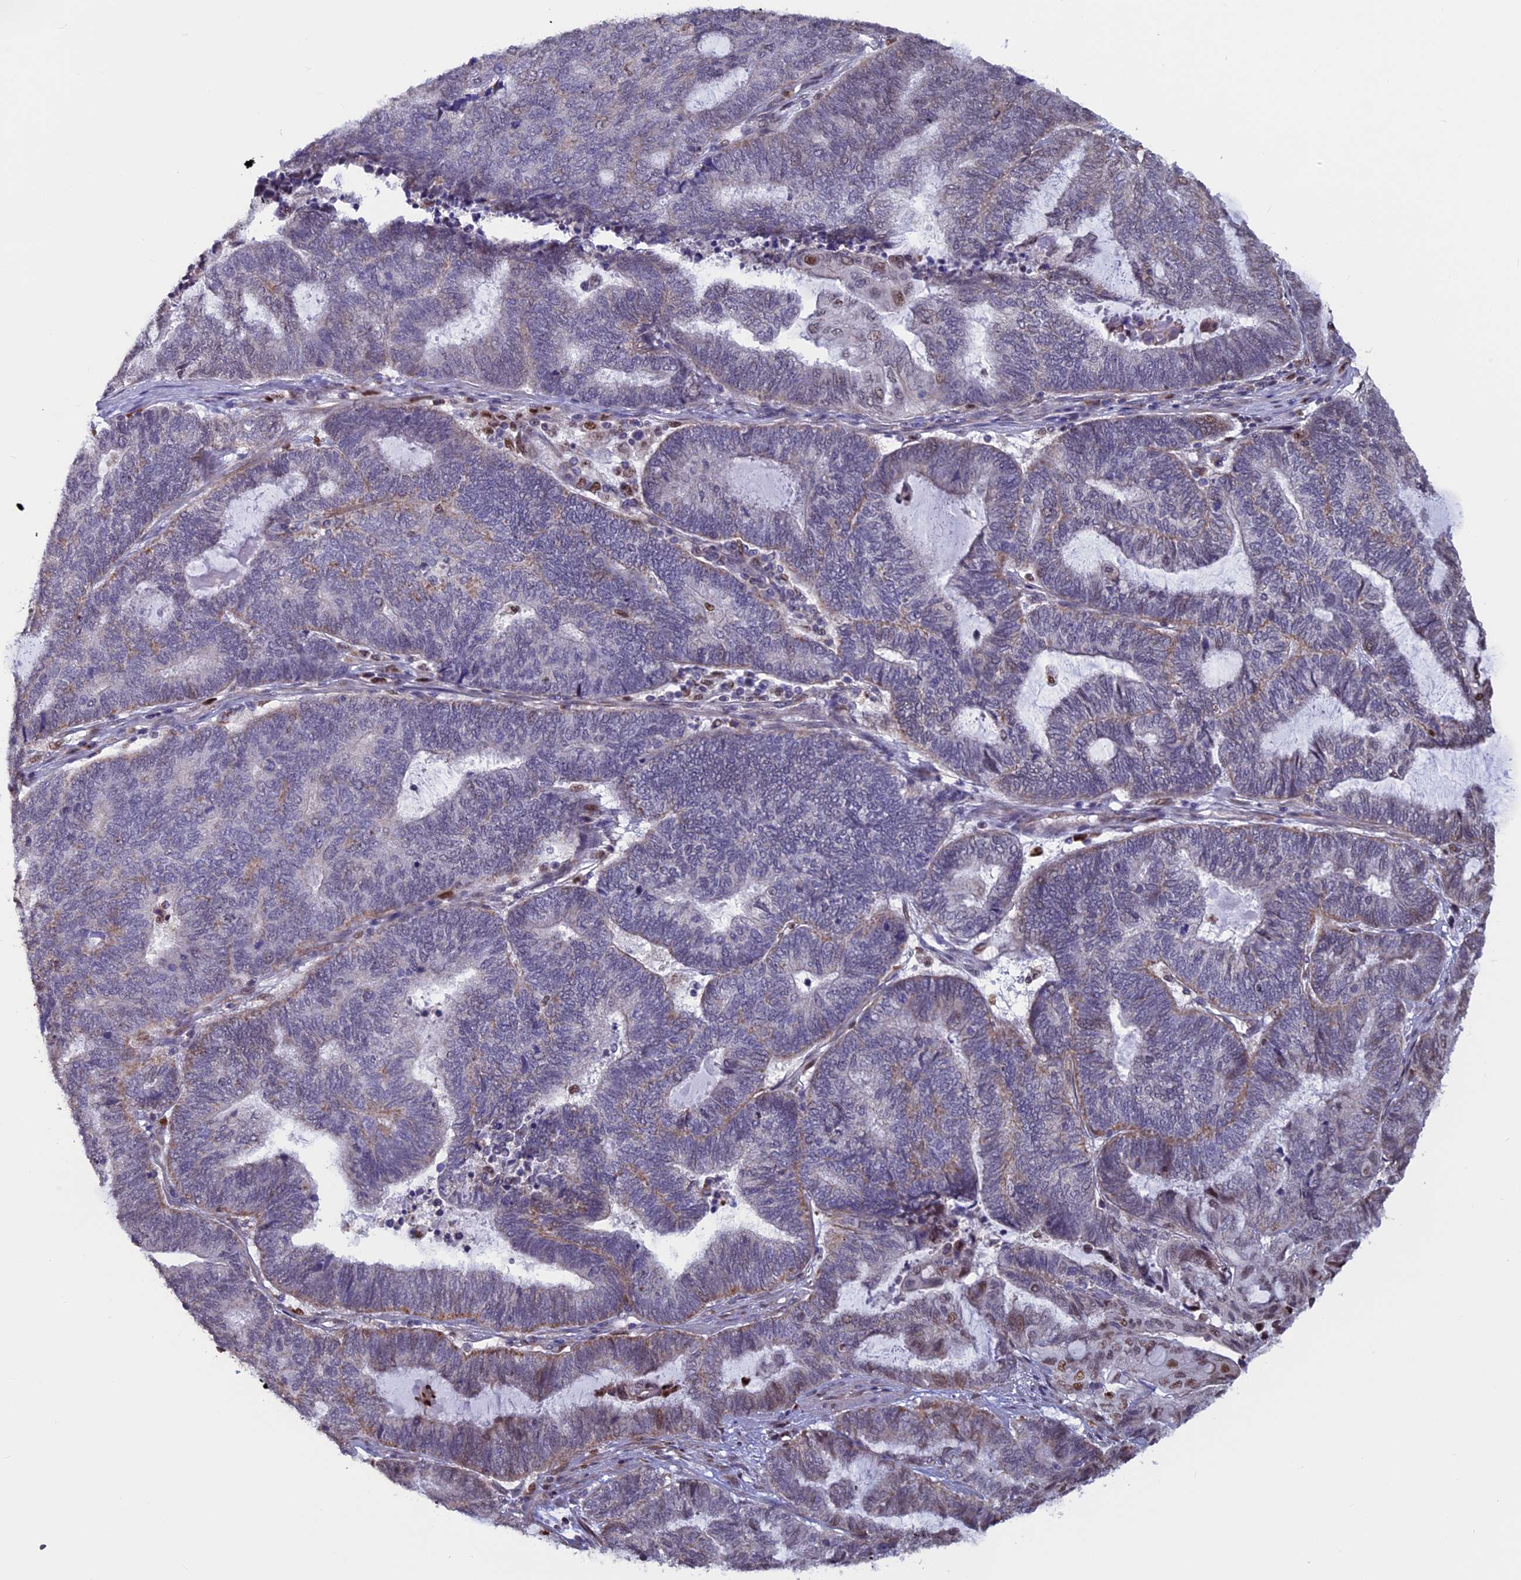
{"staining": {"intensity": "weak", "quantity": "<25%", "location": "cytoplasmic/membranous"}, "tissue": "endometrial cancer", "cell_type": "Tumor cells", "image_type": "cancer", "snomed": [{"axis": "morphology", "description": "Adenocarcinoma, NOS"}, {"axis": "topography", "description": "Uterus"}, {"axis": "topography", "description": "Endometrium"}], "caption": "Immunohistochemistry of endometrial cancer (adenocarcinoma) reveals no expression in tumor cells.", "gene": "ACSS1", "patient": {"sex": "female", "age": 70}}